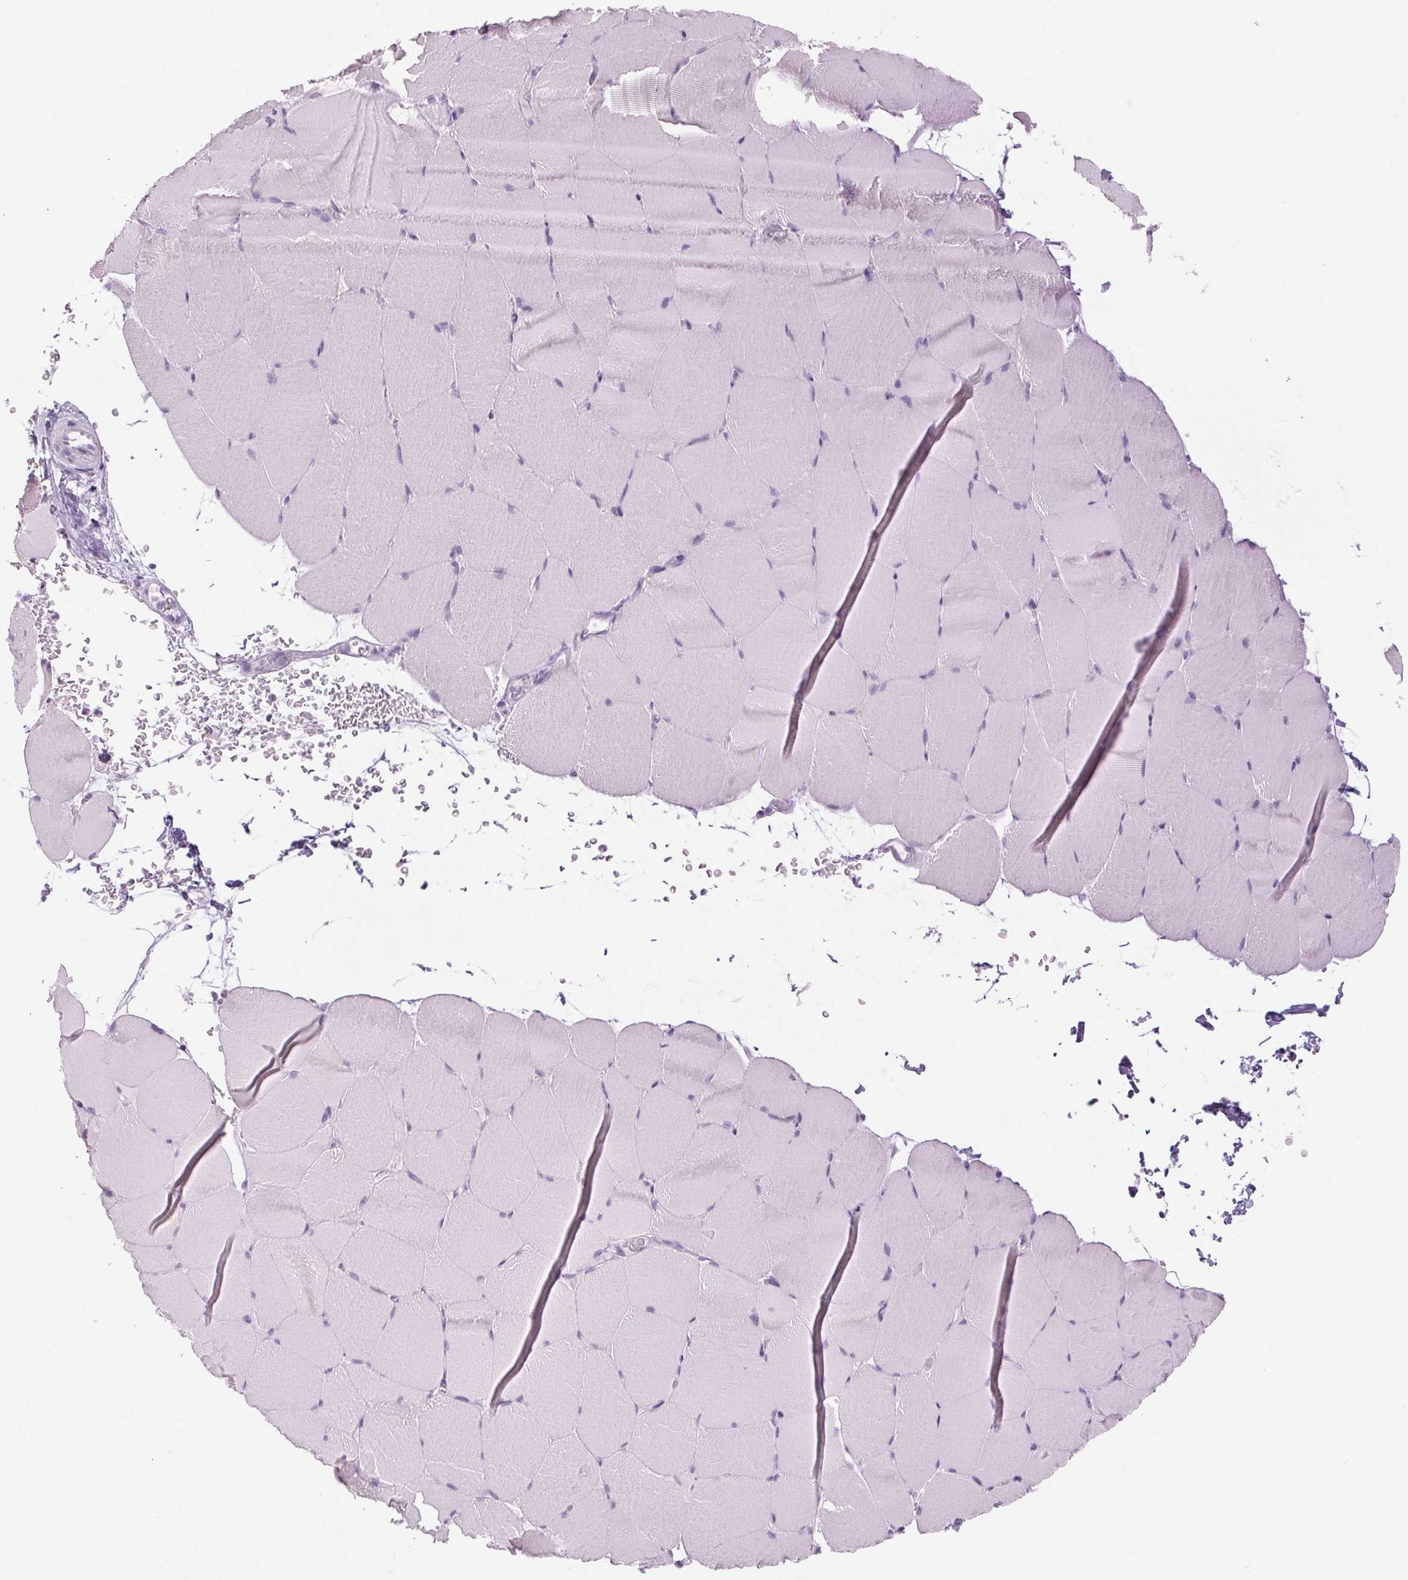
{"staining": {"intensity": "negative", "quantity": "none", "location": "none"}, "tissue": "skeletal muscle", "cell_type": "Myocytes", "image_type": "normal", "snomed": [{"axis": "morphology", "description": "Normal tissue, NOS"}, {"axis": "topography", "description": "Skeletal muscle"}], "caption": "Immunohistochemistry (IHC) photomicrograph of normal human skeletal muscle stained for a protein (brown), which exhibits no positivity in myocytes.", "gene": "LRP2", "patient": {"sex": "female", "age": 37}}